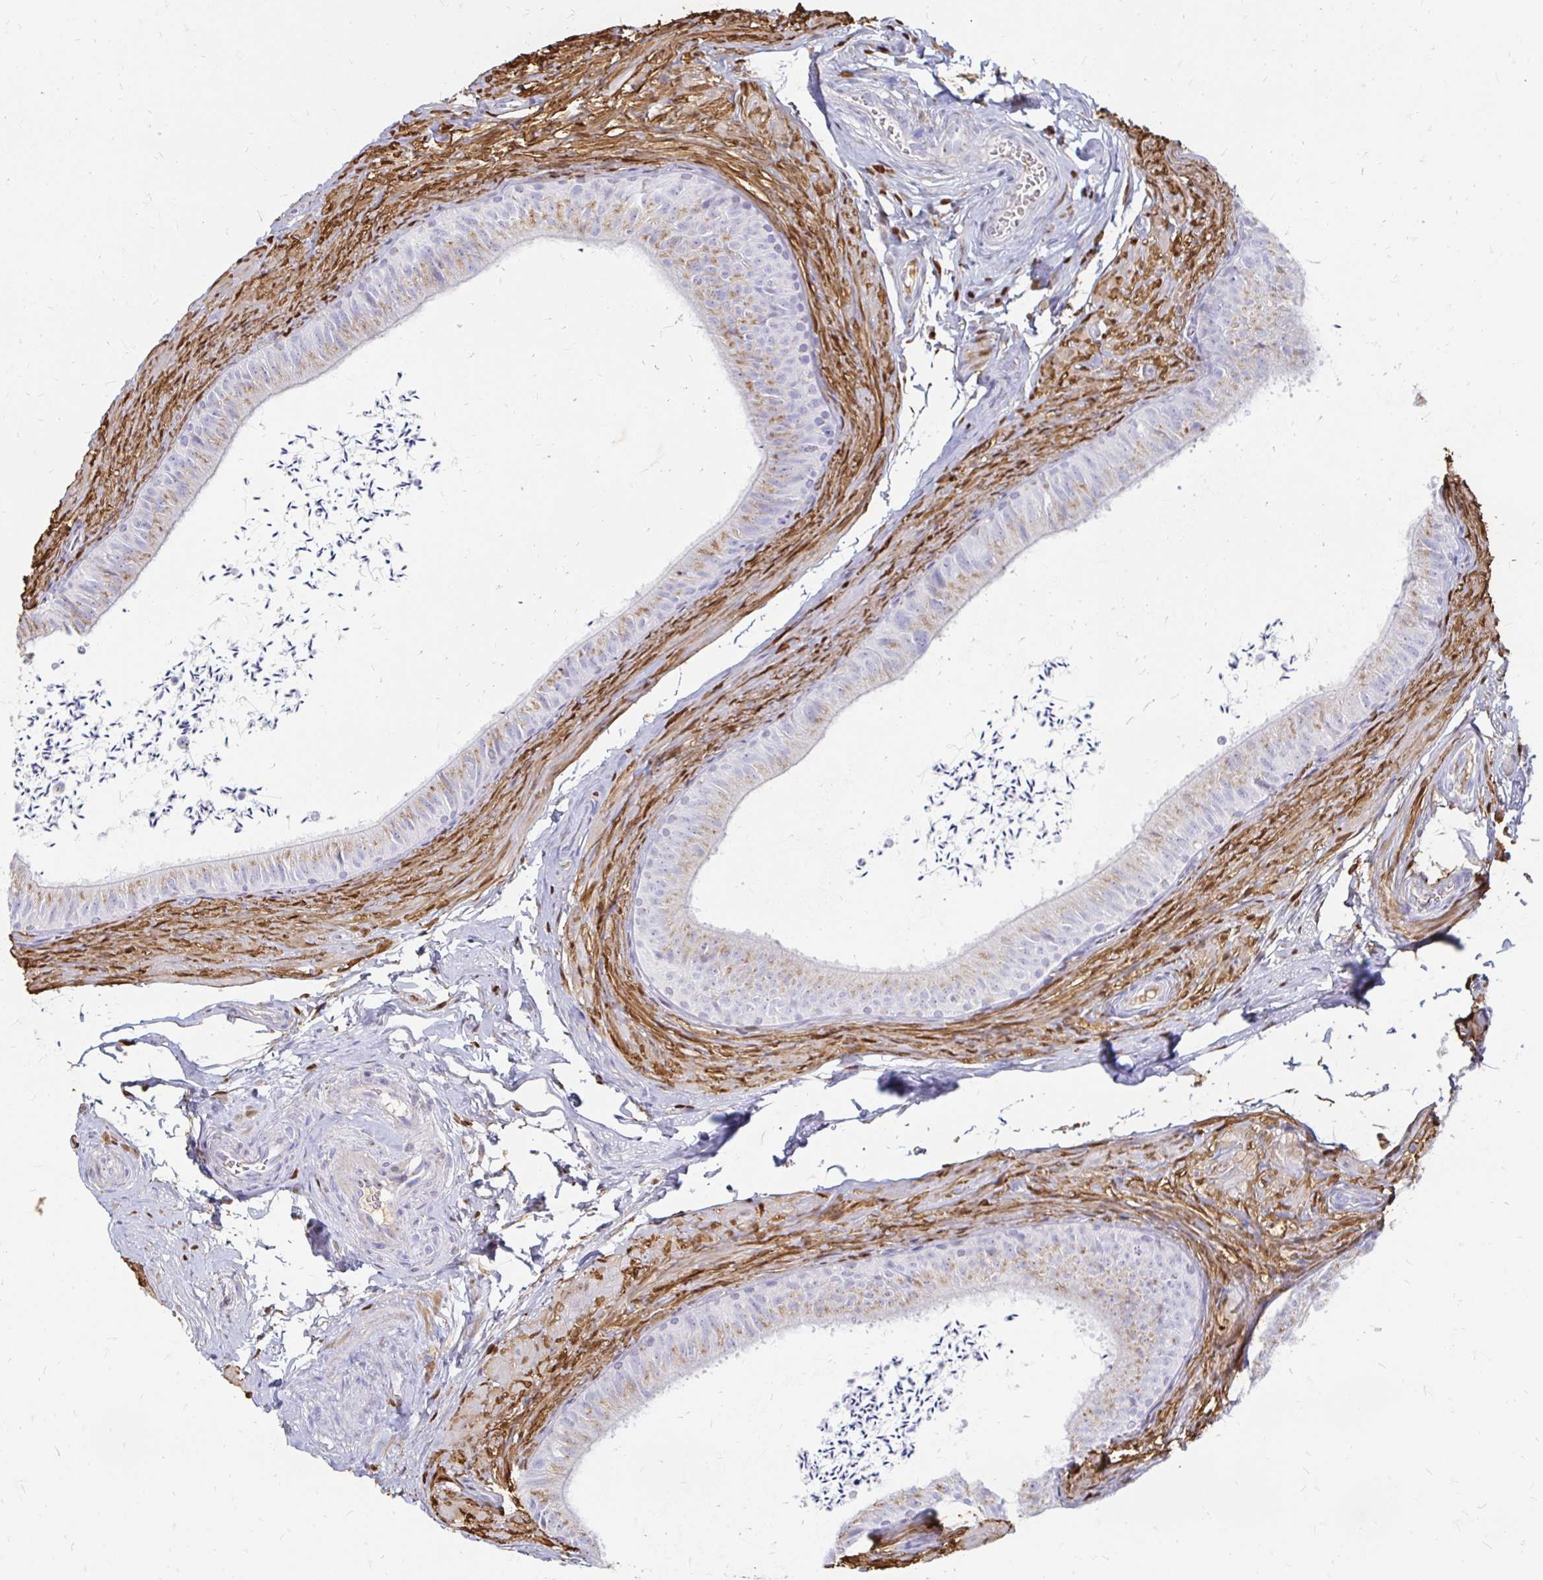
{"staining": {"intensity": "weak", "quantity": ">75%", "location": "cytoplasmic/membranous"}, "tissue": "epididymis", "cell_type": "Glandular cells", "image_type": "normal", "snomed": [{"axis": "morphology", "description": "Normal tissue, NOS"}, {"axis": "topography", "description": "Epididymis, spermatic cord, NOS"}, {"axis": "topography", "description": "Epididymis"}, {"axis": "topography", "description": "Peripheral nerve tissue"}], "caption": "This histopathology image shows IHC staining of unremarkable epididymis, with low weak cytoplasmic/membranous expression in about >75% of glandular cells.", "gene": "PAGE4", "patient": {"sex": "male", "age": 29}}